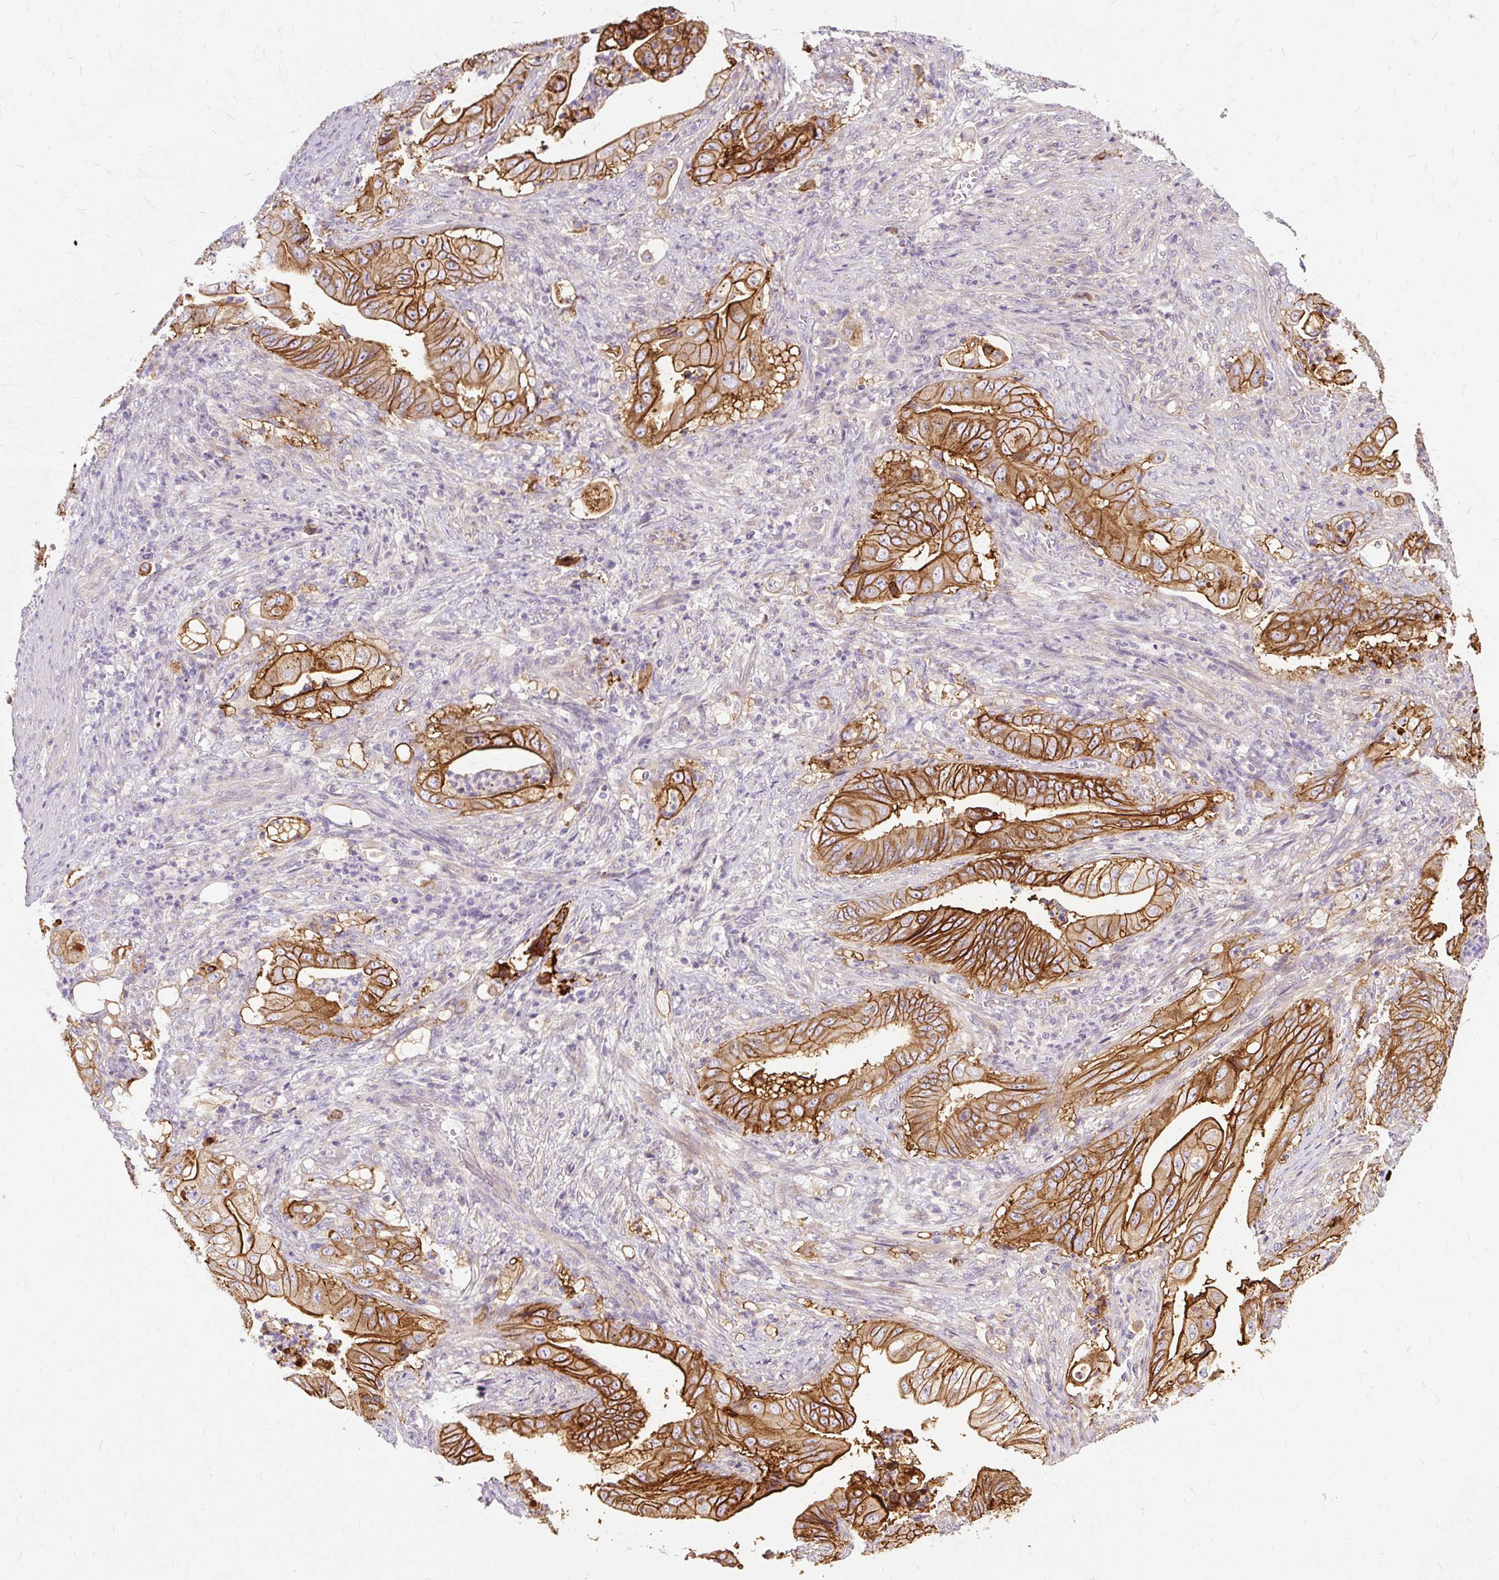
{"staining": {"intensity": "strong", "quantity": ">75%", "location": "cytoplasmic/membranous"}, "tissue": "stomach cancer", "cell_type": "Tumor cells", "image_type": "cancer", "snomed": [{"axis": "morphology", "description": "Adenocarcinoma, NOS"}, {"axis": "topography", "description": "Stomach"}], "caption": "DAB (3,3'-diaminobenzidine) immunohistochemical staining of stomach adenocarcinoma reveals strong cytoplasmic/membranous protein positivity in about >75% of tumor cells. The staining was performed using DAB (3,3'-diaminobenzidine), with brown indicating positive protein expression. Nuclei are stained blue with hematoxylin.", "gene": "TSPAN8", "patient": {"sex": "female", "age": 73}}